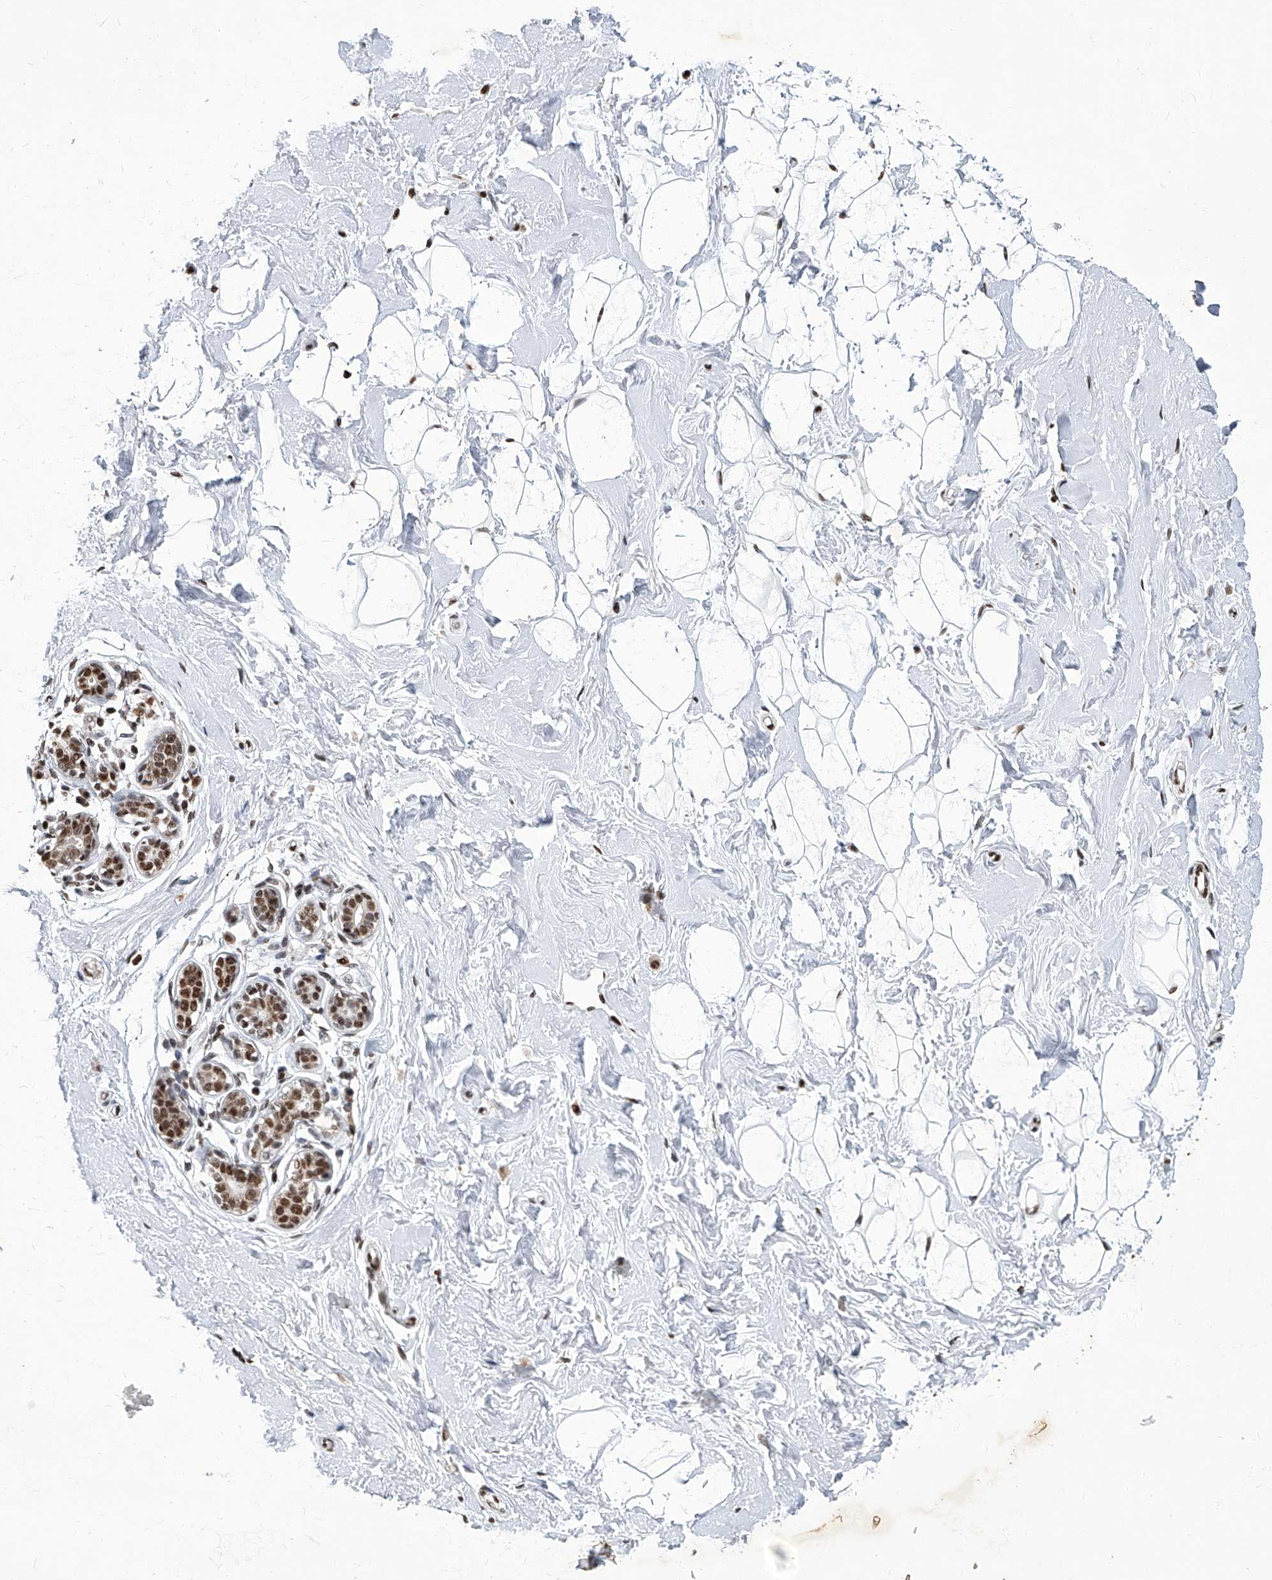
{"staining": {"intensity": "moderate", "quantity": ">75%", "location": "nuclear"}, "tissue": "breast", "cell_type": "Adipocytes", "image_type": "normal", "snomed": [{"axis": "morphology", "description": "Normal tissue, NOS"}, {"axis": "morphology", "description": "Adenoma, NOS"}, {"axis": "topography", "description": "Breast"}], "caption": "Immunohistochemistry of unremarkable human breast exhibits medium levels of moderate nuclear expression in approximately >75% of adipocytes. The staining was performed using DAB to visualize the protein expression in brown, while the nuclei were stained in blue with hematoxylin (Magnification: 20x).", "gene": "HBP1", "patient": {"sex": "female", "age": 23}}